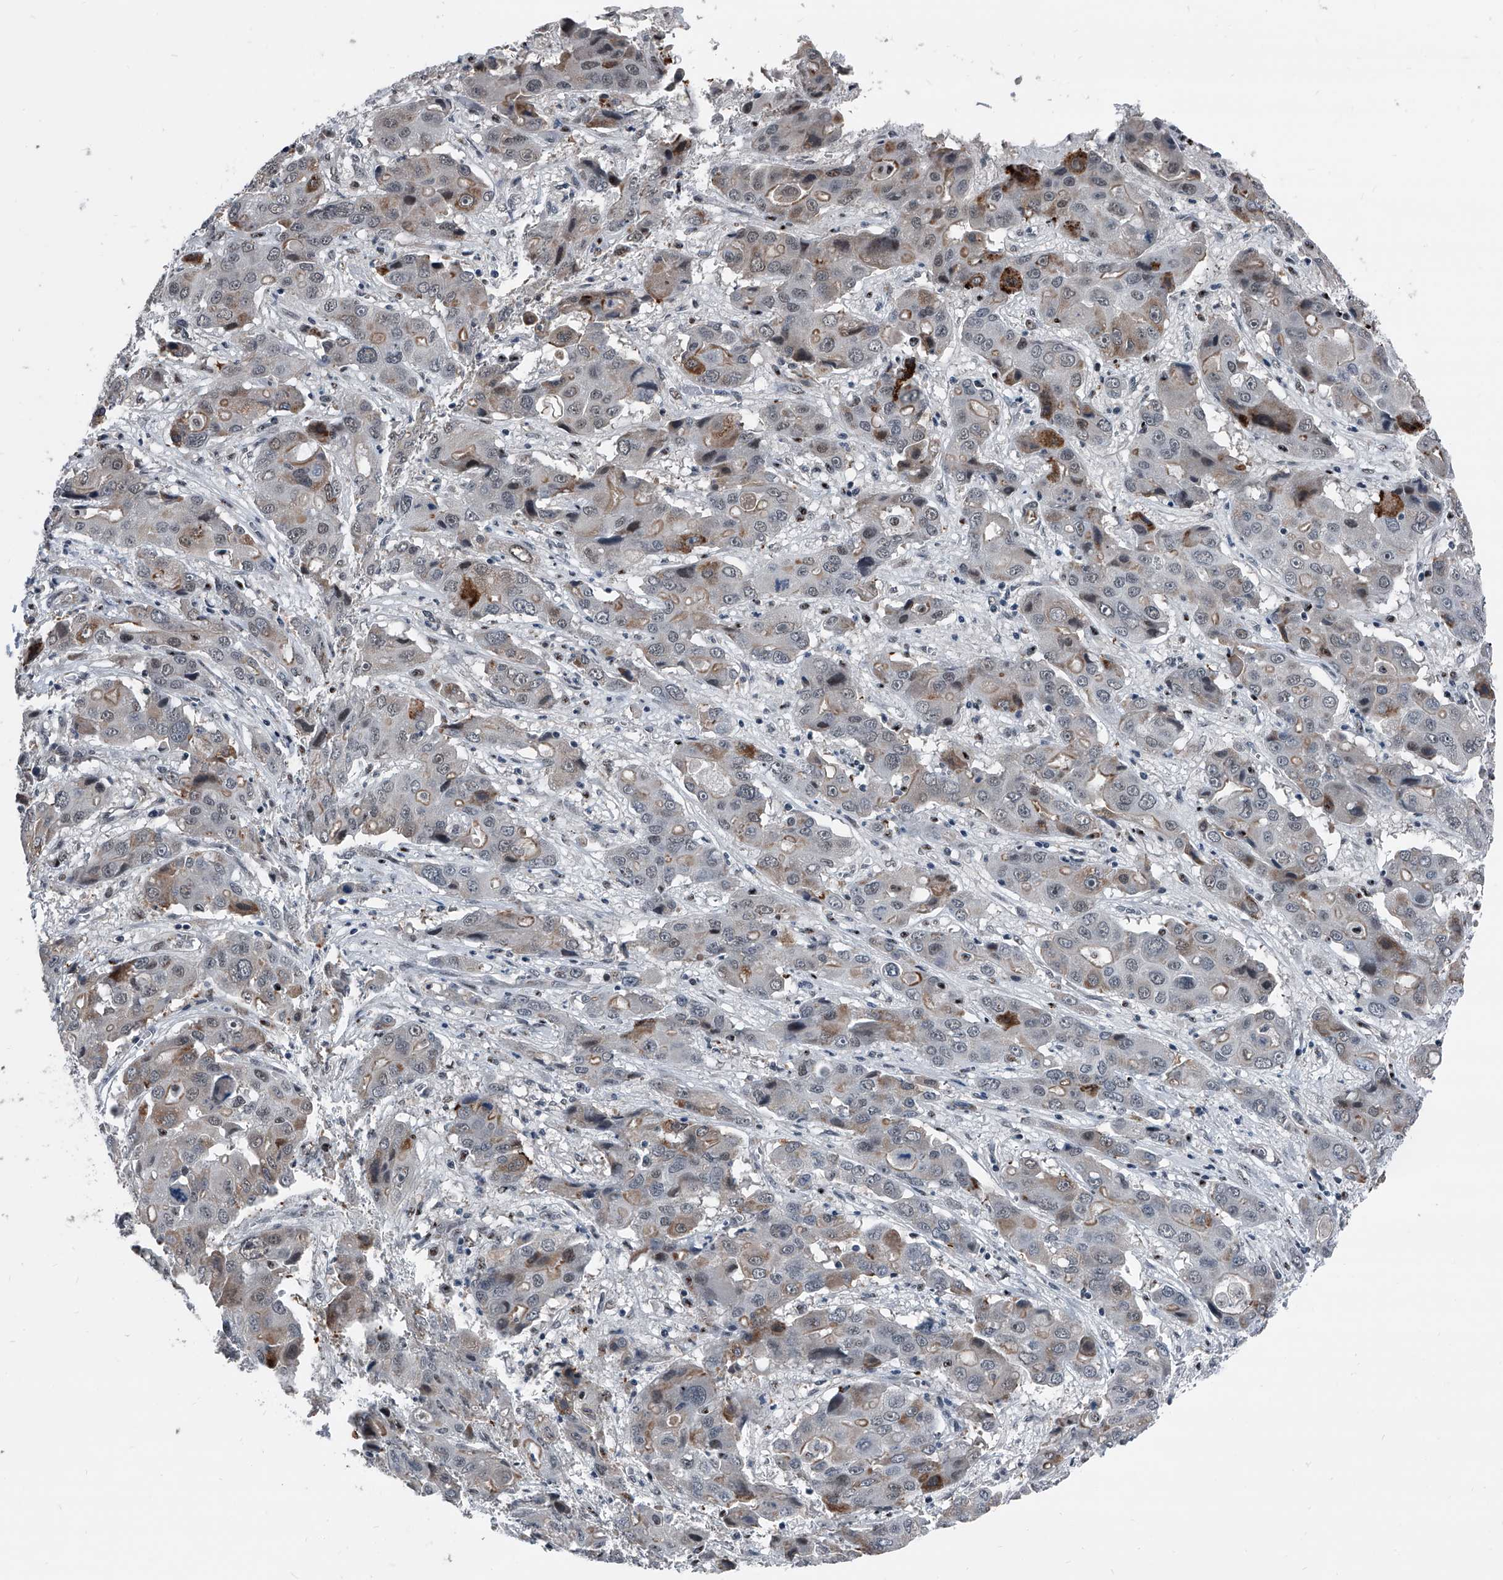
{"staining": {"intensity": "moderate", "quantity": "<25%", "location": "cytoplasmic/membranous"}, "tissue": "liver cancer", "cell_type": "Tumor cells", "image_type": "cancer", "snomed": [{"axis": "morphology", "description": "Cholangiocarcinoma"}, {"axis": "topography", "description": "Liver"}], "caption": "DAB (3,3'-diaminobenzidine) immunohistochemical staining of human liver cancer displays moderate cytoplasmic/membranous protein positivity in approximately <25% of tumor cells. (DAB (3,3'-diaminobenzidine) = brown stain, brightfield microscopy at high magnification).", "gene": "MEN1", "patient": {"sex": "male", "age": 67}}